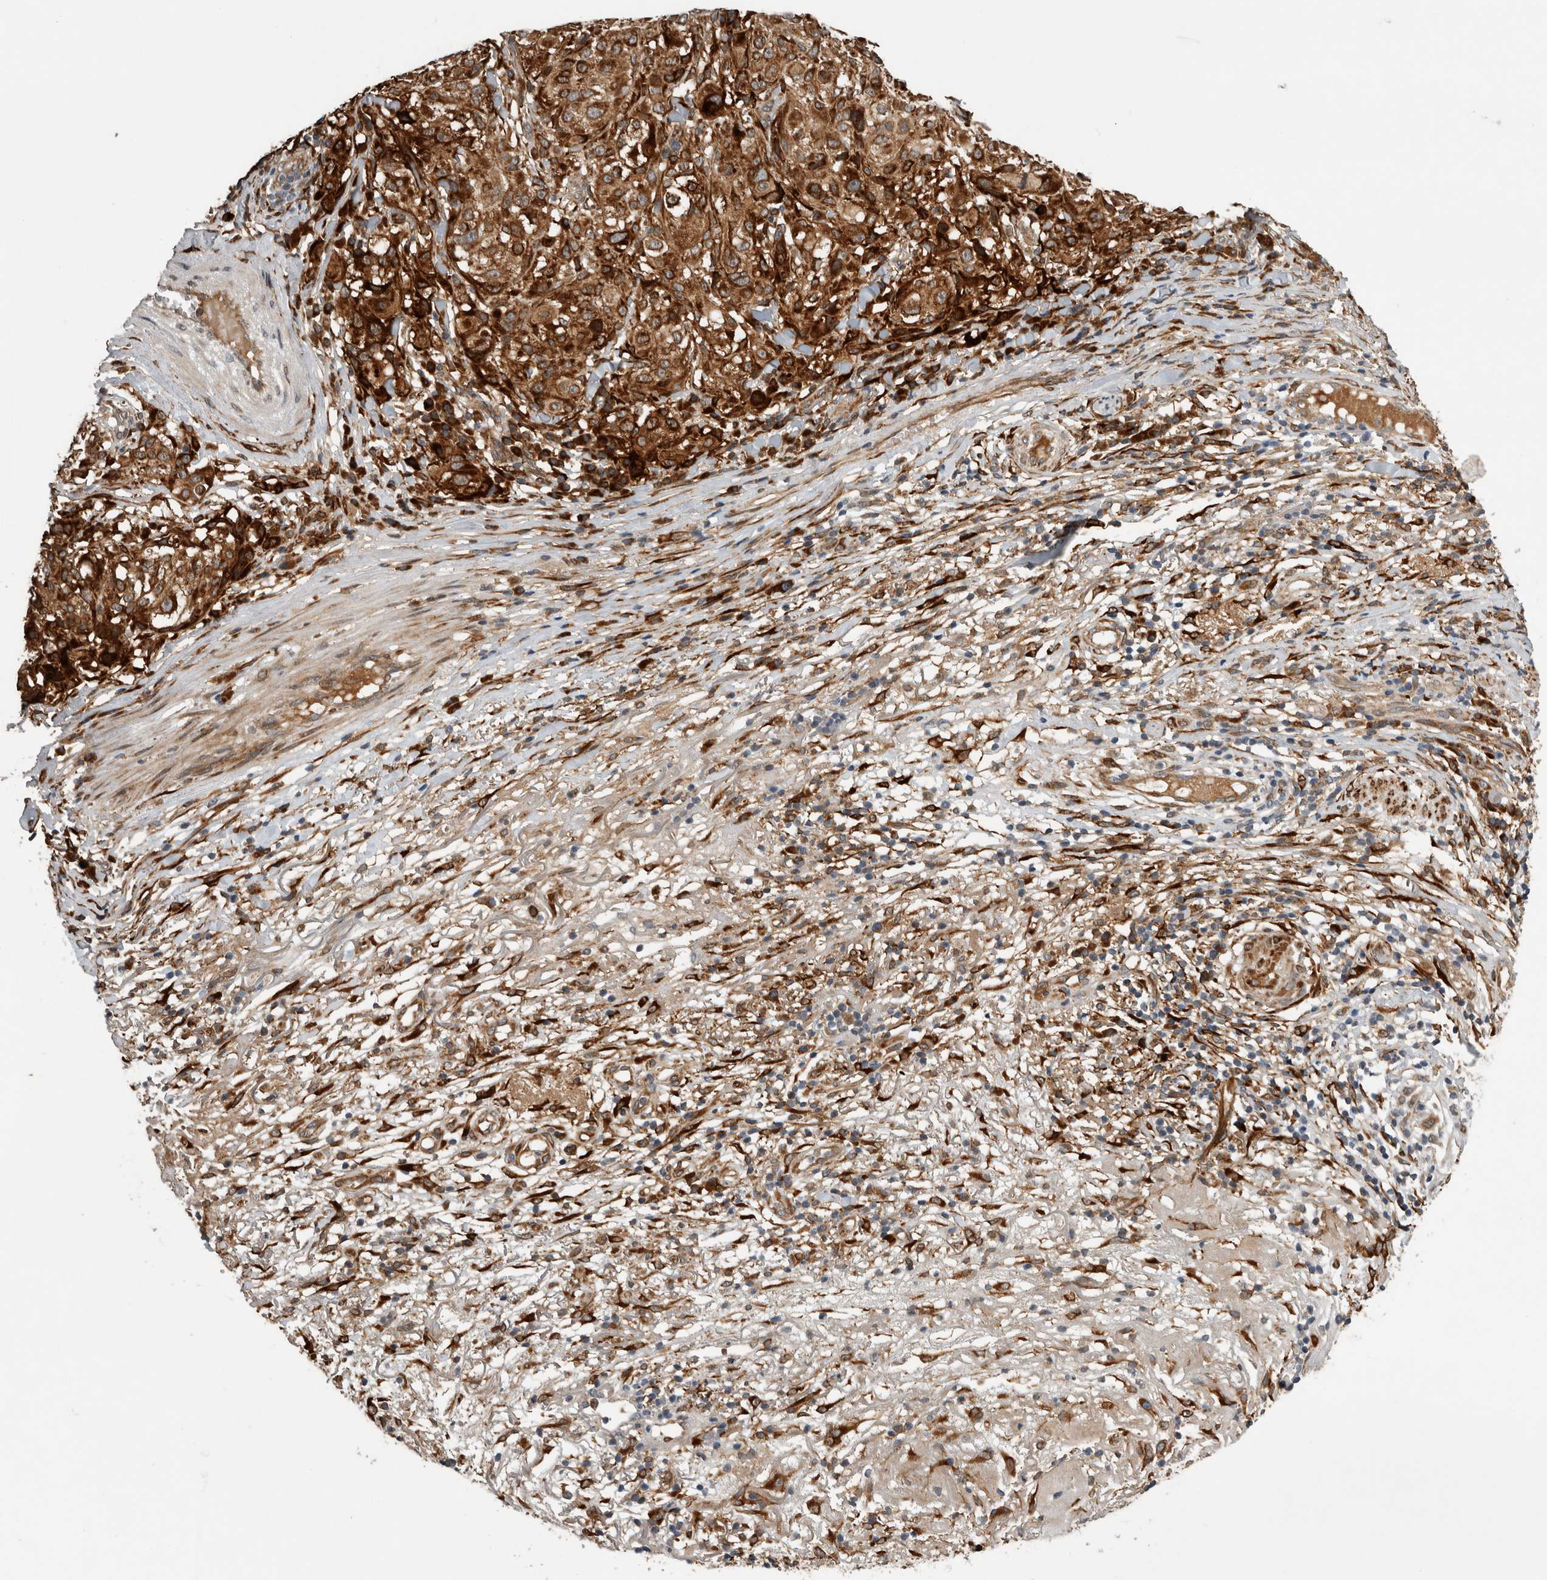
{"staining": {"intensity": "strong", "quantity": ">75%", "location": "cytoplasmic/membranous"}, "tissue": "melanoma", "cell_type": "Tumor cells", "image_type": "cancer", "snomed": [{"axis": "morphology", "description": "Necrosis, NOS"}, {"axis": "morphology", "description": "Malignant melanoma, NOS"}, {"axis": "topography", "description": "Skin"}], "caption": "IHC micrograph of melanoma stained for a protein (brown), which shows high levels of strong cytoplasmic/membranous staining in approximately >75% of tumor cells.", "gene": "APOL2", "patient": {"sex": "female", "age": 87}}